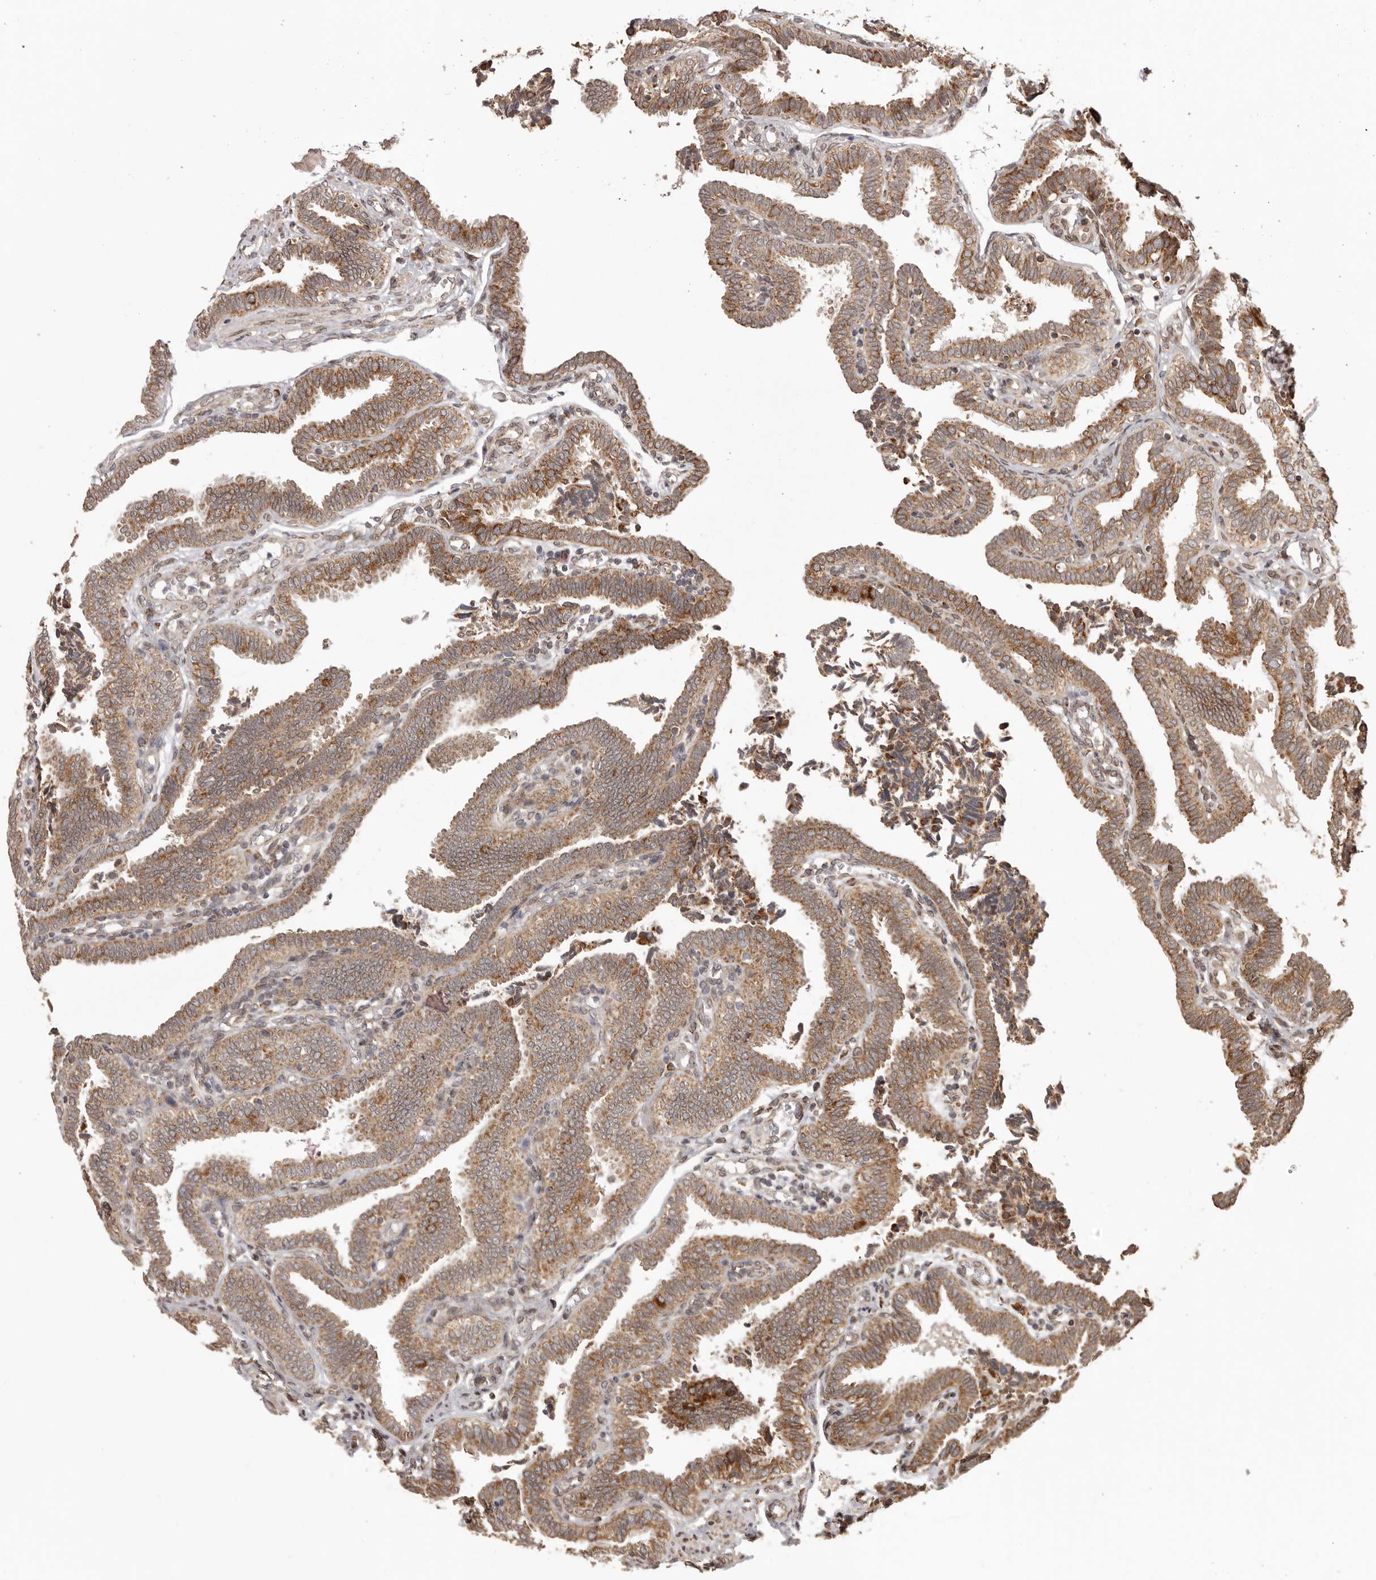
{"staining": {"intensity": "moderate", "quantity": ">75%", "location": "cytoplasmic/membranous"}, "tissue": "fallopian tube", "cell_type": "Glandular cells", "image_type": "normal", "snomed": [{"axis": "morphology", "description": "Normal tissue, NOS"}, {"axis": "topography", "description": "Fallopian tube"}], "caption": "Immunohistochemistry (DAB (3,3'-diaminobenzidine)) staining of benign human fallopian tube exhibits moderate cytoplasmic/membranous protein staining in approximately >75% of glandular cells.", "gene": "CHRM2", "patient": {"sex": "female", "age": 39}}